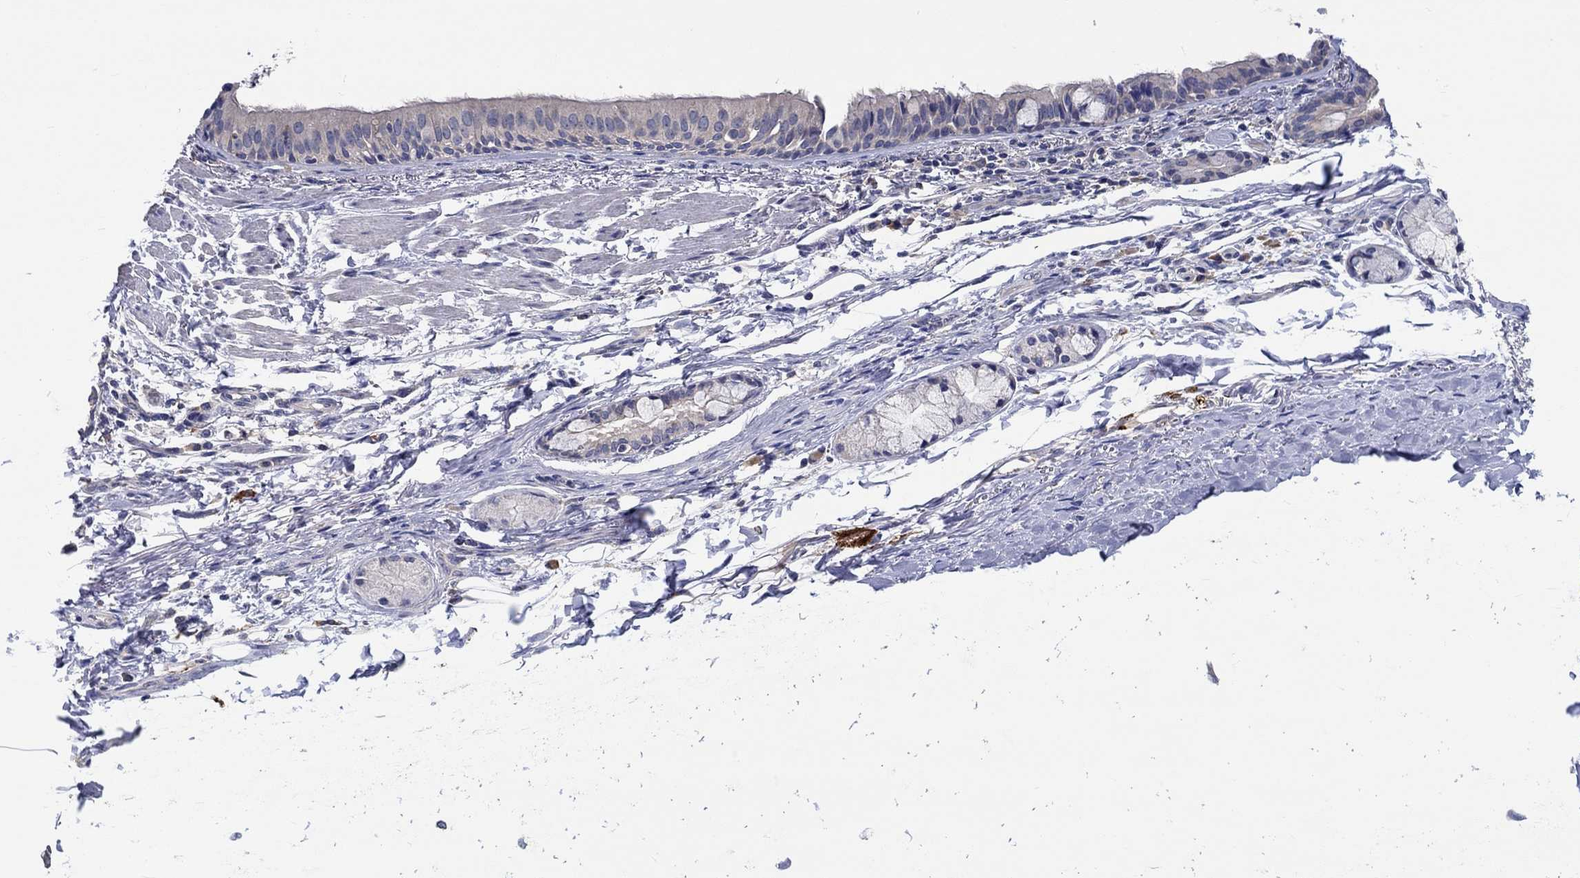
{"staining": {"intensity": "strong", "quantity": "<25%", "location": "cytoplasmic/membranous"}, "tissue": "bronchus", "cell_type": "Respiratory epithelial cells", "image_type": "normal", "snomed": [{"axis": "morphology", "description": "Normal tissue, NOS"}, {"axis": "morphology", "description": "Squamous cell carcinoma, NOS"}, {"axis": "topography", "description": "Bronchus"}, {"axis": "topography", "description": "Lung"}], "caption": "Strong cytoplasmic/membranous protein positivity is seen in approximately <25% of respiratory epithelial cells in bronchus. (IHC, brightfield microscopy, high magnification).", "gene": "CHIT1", "patient": {"sex": "male", "age": 69}}